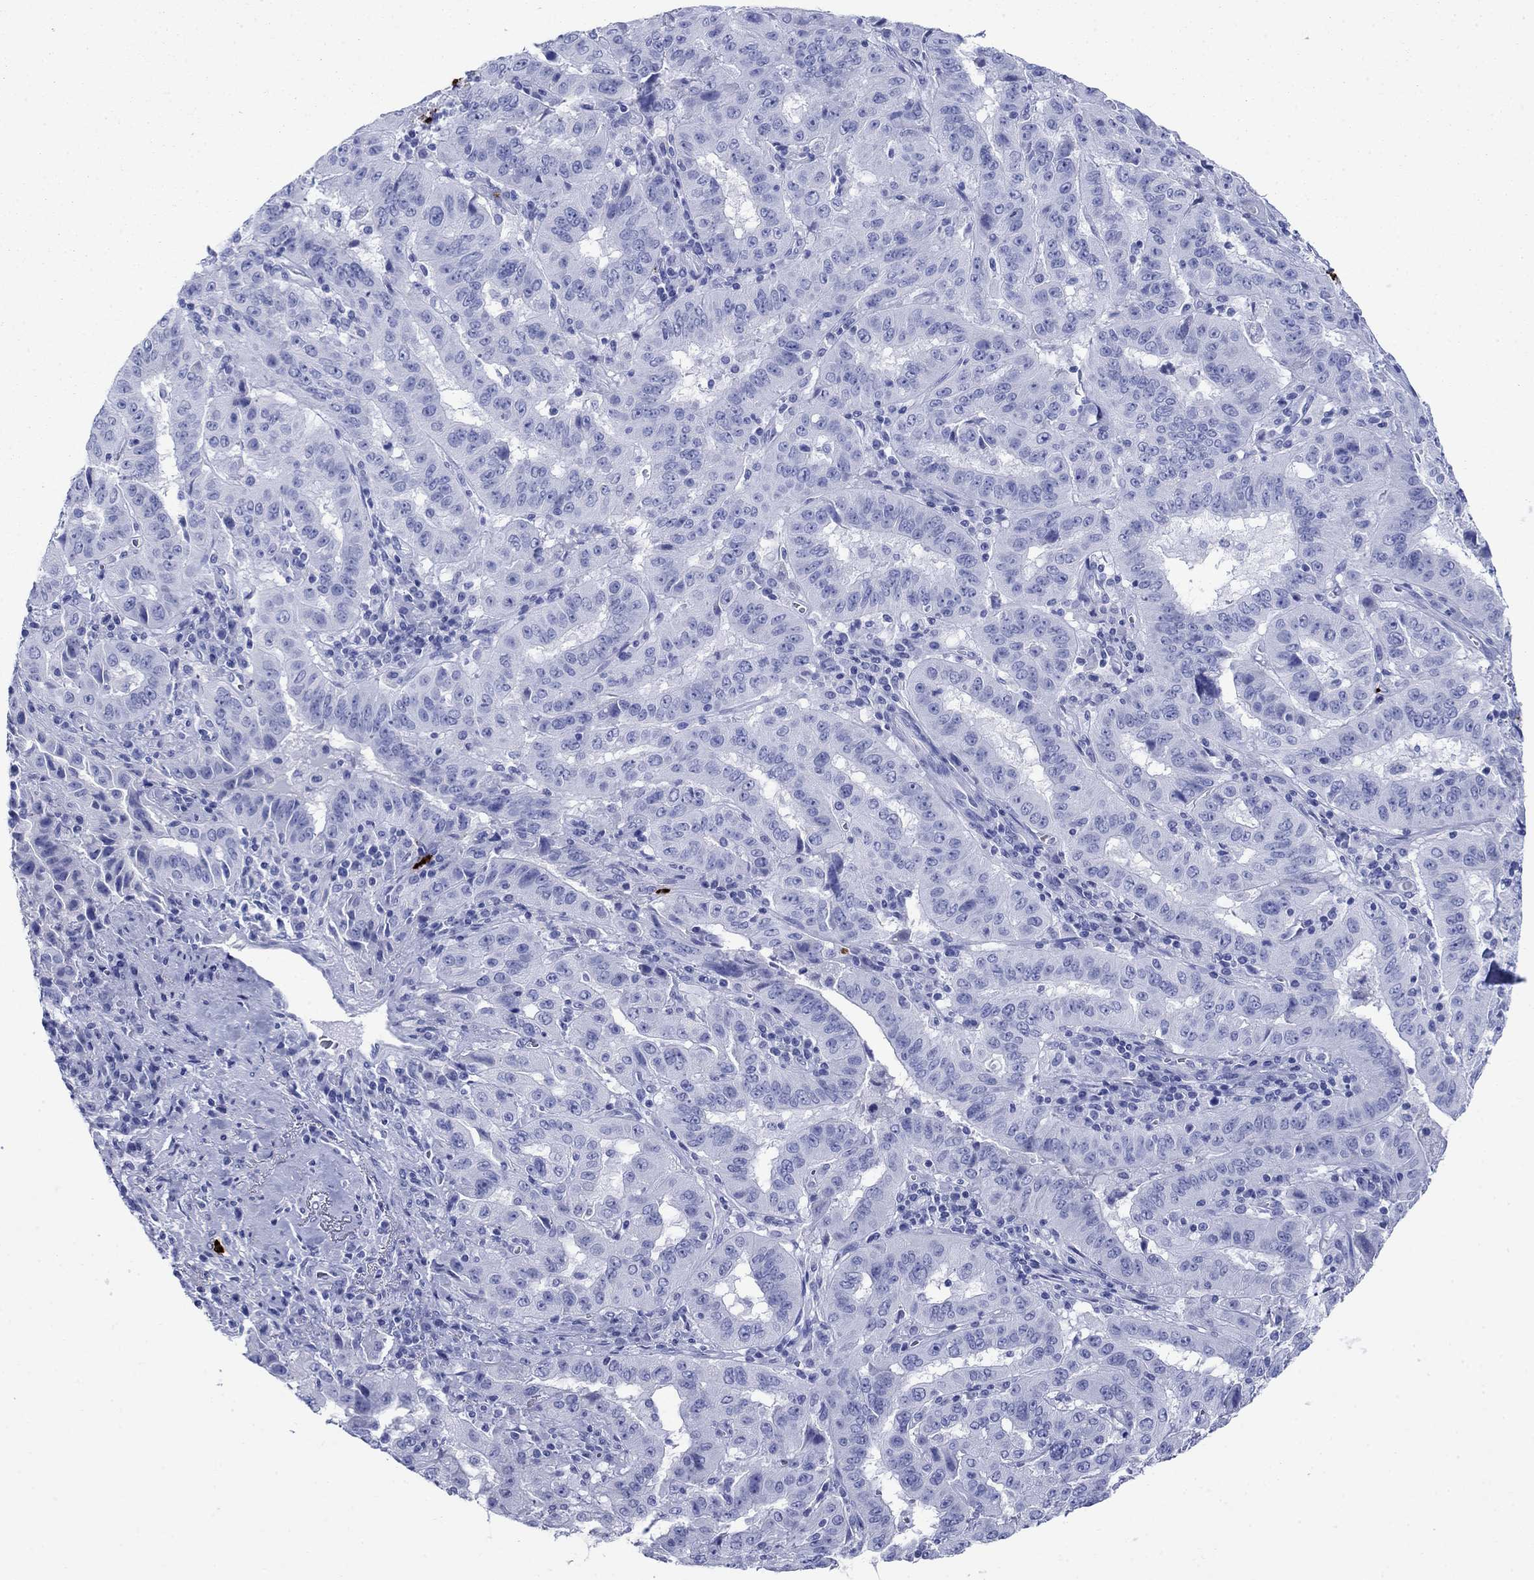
{"staining": {"intensity": "negative", "quantity": "none", "location": "none"}, "tissue": "pancreatic cancer", "cell_type": "Tumor cells", "image_type": "cancer", "snomed": [{"axis": "morphology", "description": "Adenocarcinoma, NOS"}, {"axis": "topography", "description": "Pancreas"}], "caption": "Immunohistochemistry of pancreatic cancer (adenocarcinoma) shows no staining in tumor cells.", "gene": "AZU1", "patient": {"sex": "male", "age": 63}}